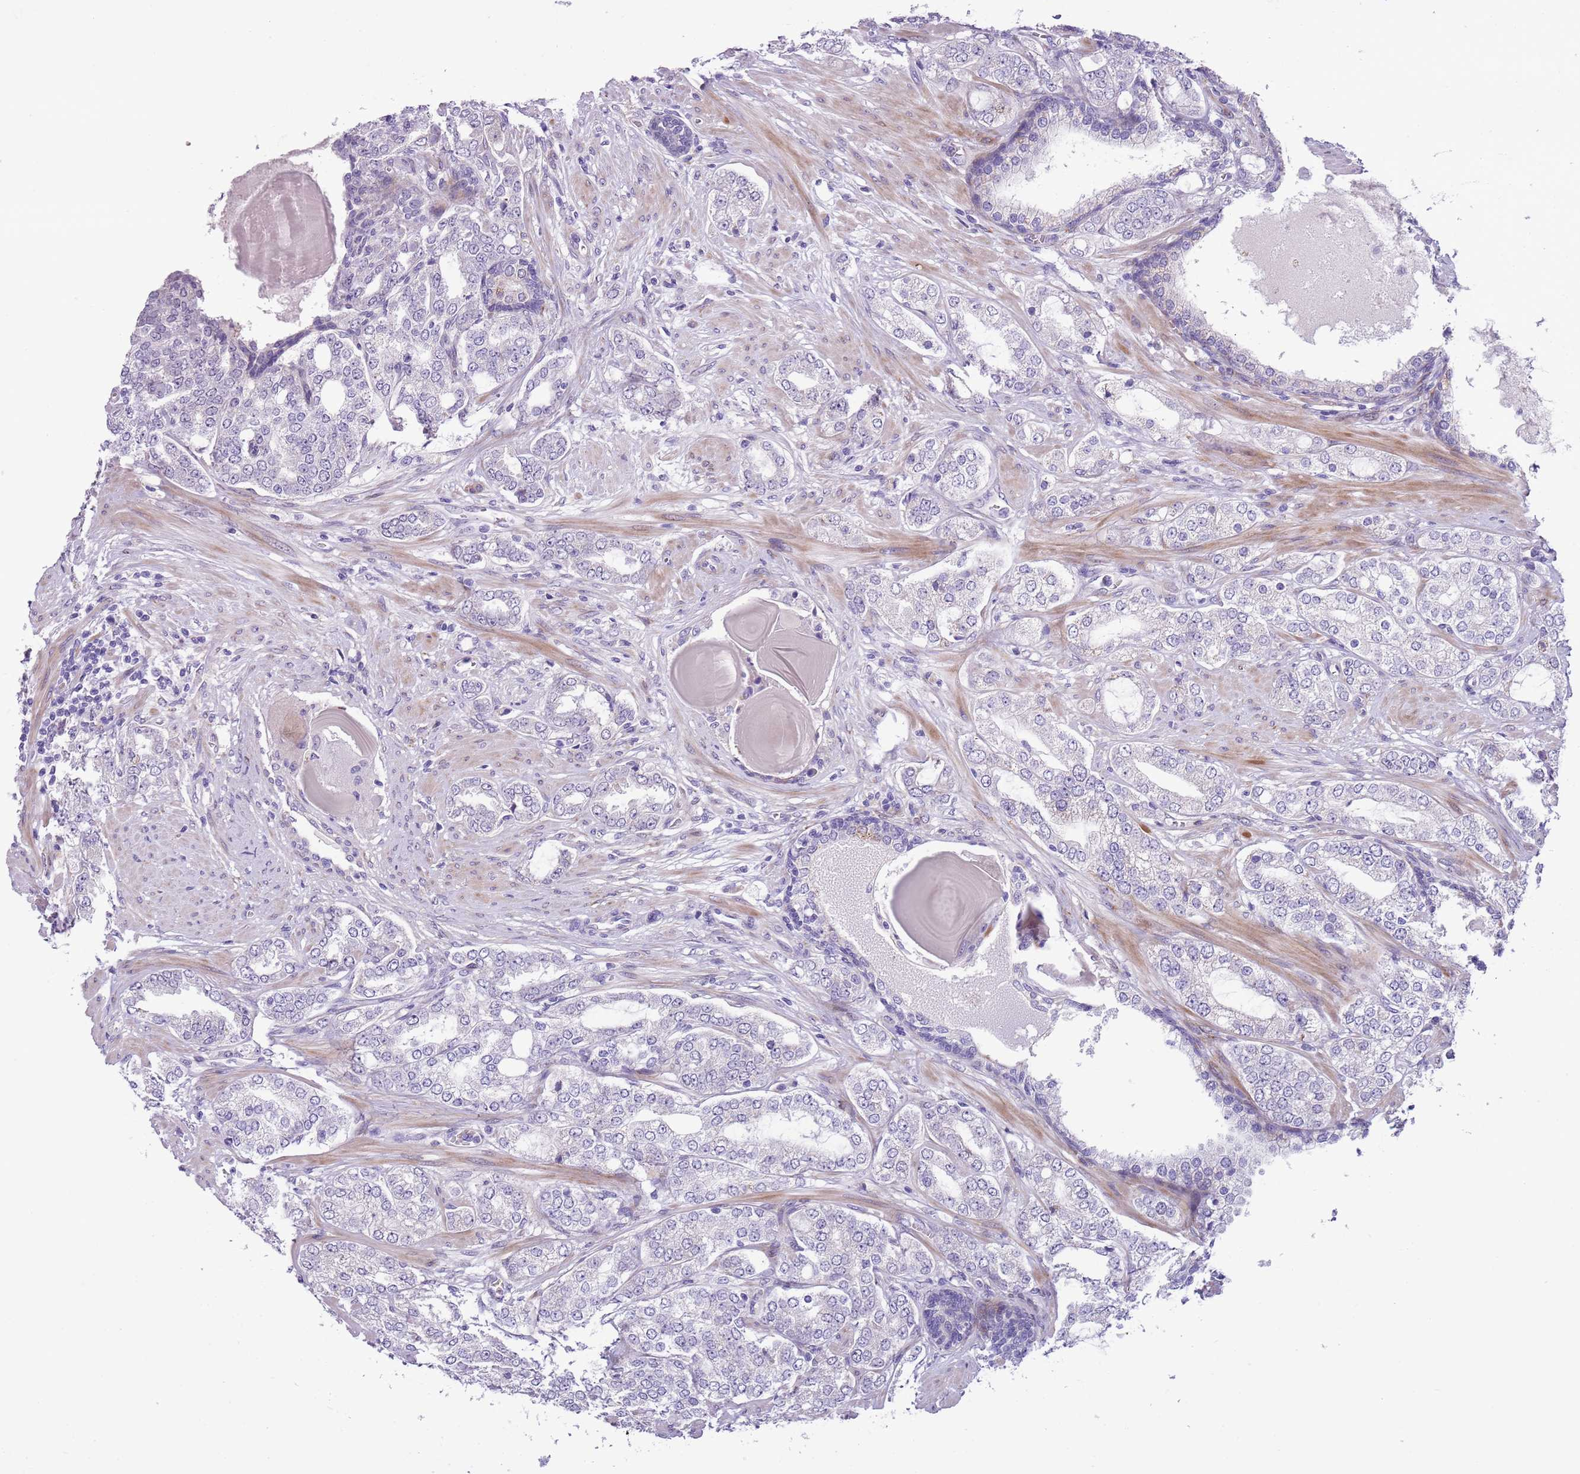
{"staining": {"intensity": "negative", "quantity": "none", "location": "none"}, "tissue": "prostate cancer", "cell_type": "Tumor cells", "image_type": "cancer", "snomed": [{"axis": "morphology", "description": "Adenocarcinoma, High grade"}, {"axis": "topography", "description": "Prostate"}], "caption": "Tumor cells show no significant expression in prostate cancer.", "gene": "MRPL32", "patient": {"sex": "male", "age": 64}}